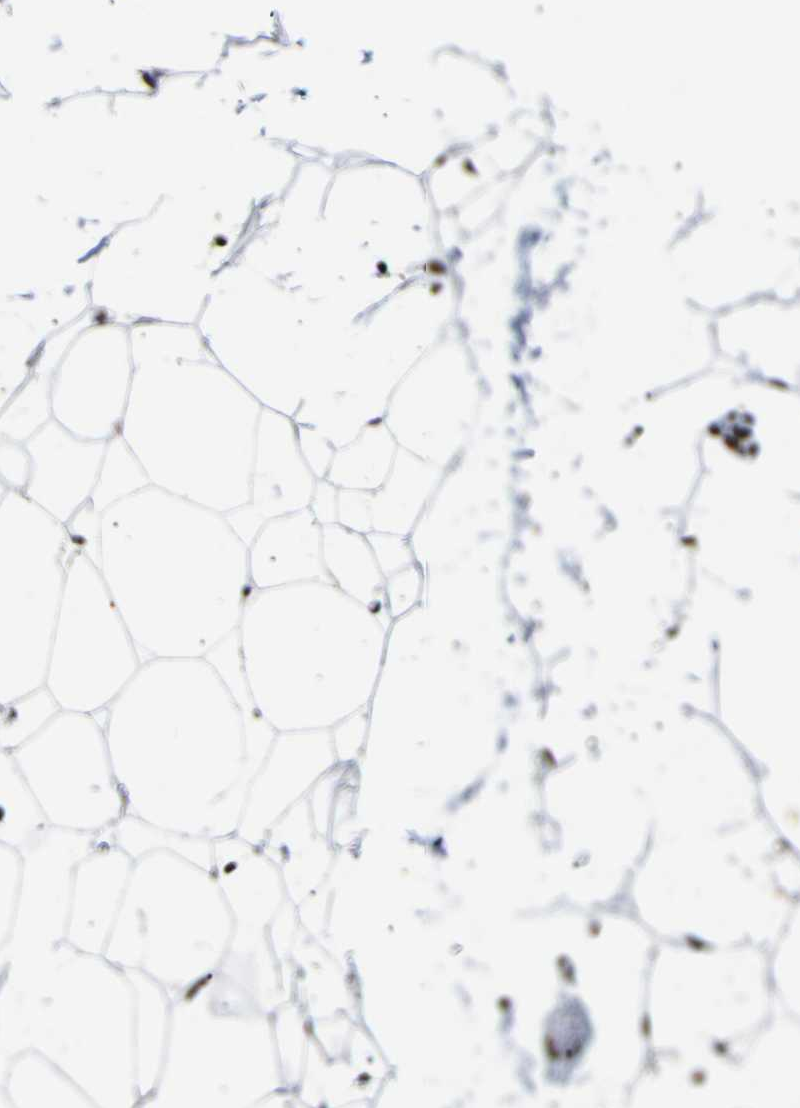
{"staining": {"intensity": "moderate", "quantity": ">75%", "location": "nuclear"}, "tissue": "adipose tissue", "cell_type": "Adipocytes", "image_type": "normal", "snomed": [{"axis": "morphology", "description": "Normal tissue, NOS"}, {"axis": "topography", "description": "Breast"}, {"axis": "topography", "description": "Soft tissue"}], "caption": "Adipocytes demonstrate medium levels of moderate nuclear expression in about >75% of cells in unremarkable adipose tissue. The protein is shown in brown color, while the nuclei are stained blue.", "gene": "SETDB2", "patient": {"sex": "female", "age": 75}}